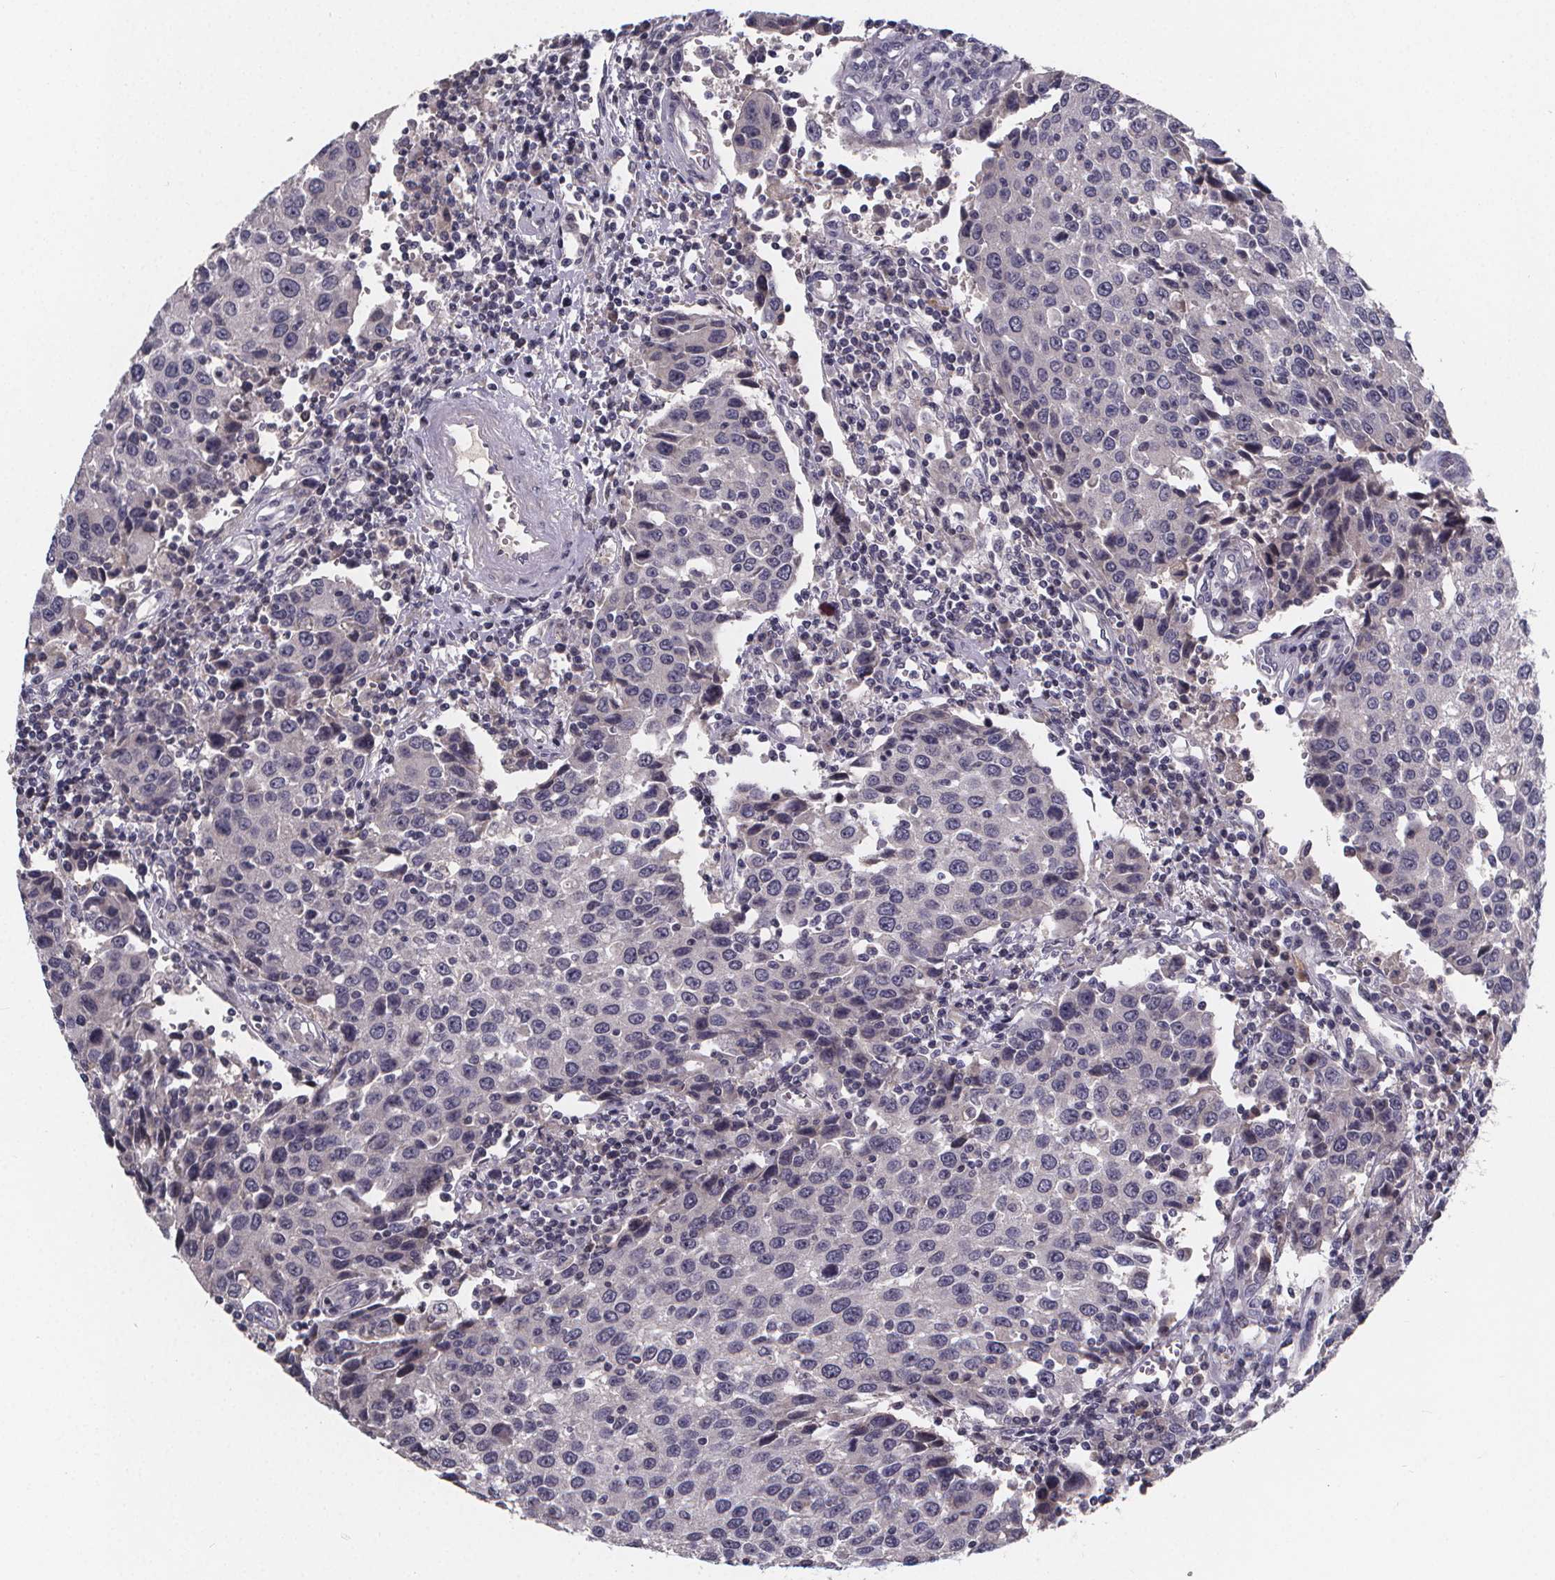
{"staining": {"intensity": "negative", "quantity": "none", "location": "none"}, "tissue": "urothelial cancer", "cell_type": "Tumor cells", "image_type": "cancer", "snomed": [{"axis": "morphology", "description": "Urothelial carcinoma, High grade"}, {"axis": "topography", "description": "Urinary bladder"}], "caption": "High power microscopy micrograph of an immunohistochemistry (IHC) micrograph of urothelial cancer, revealing no significant positivity in tumor cells. The staining was performed using DAB to visualize the protein expression in brown, while the nuclei were stained in blue with hematoxylin (Magnification: 20x).", "gene": "AGT", "patient": {"sex": "female", "age": 85}}